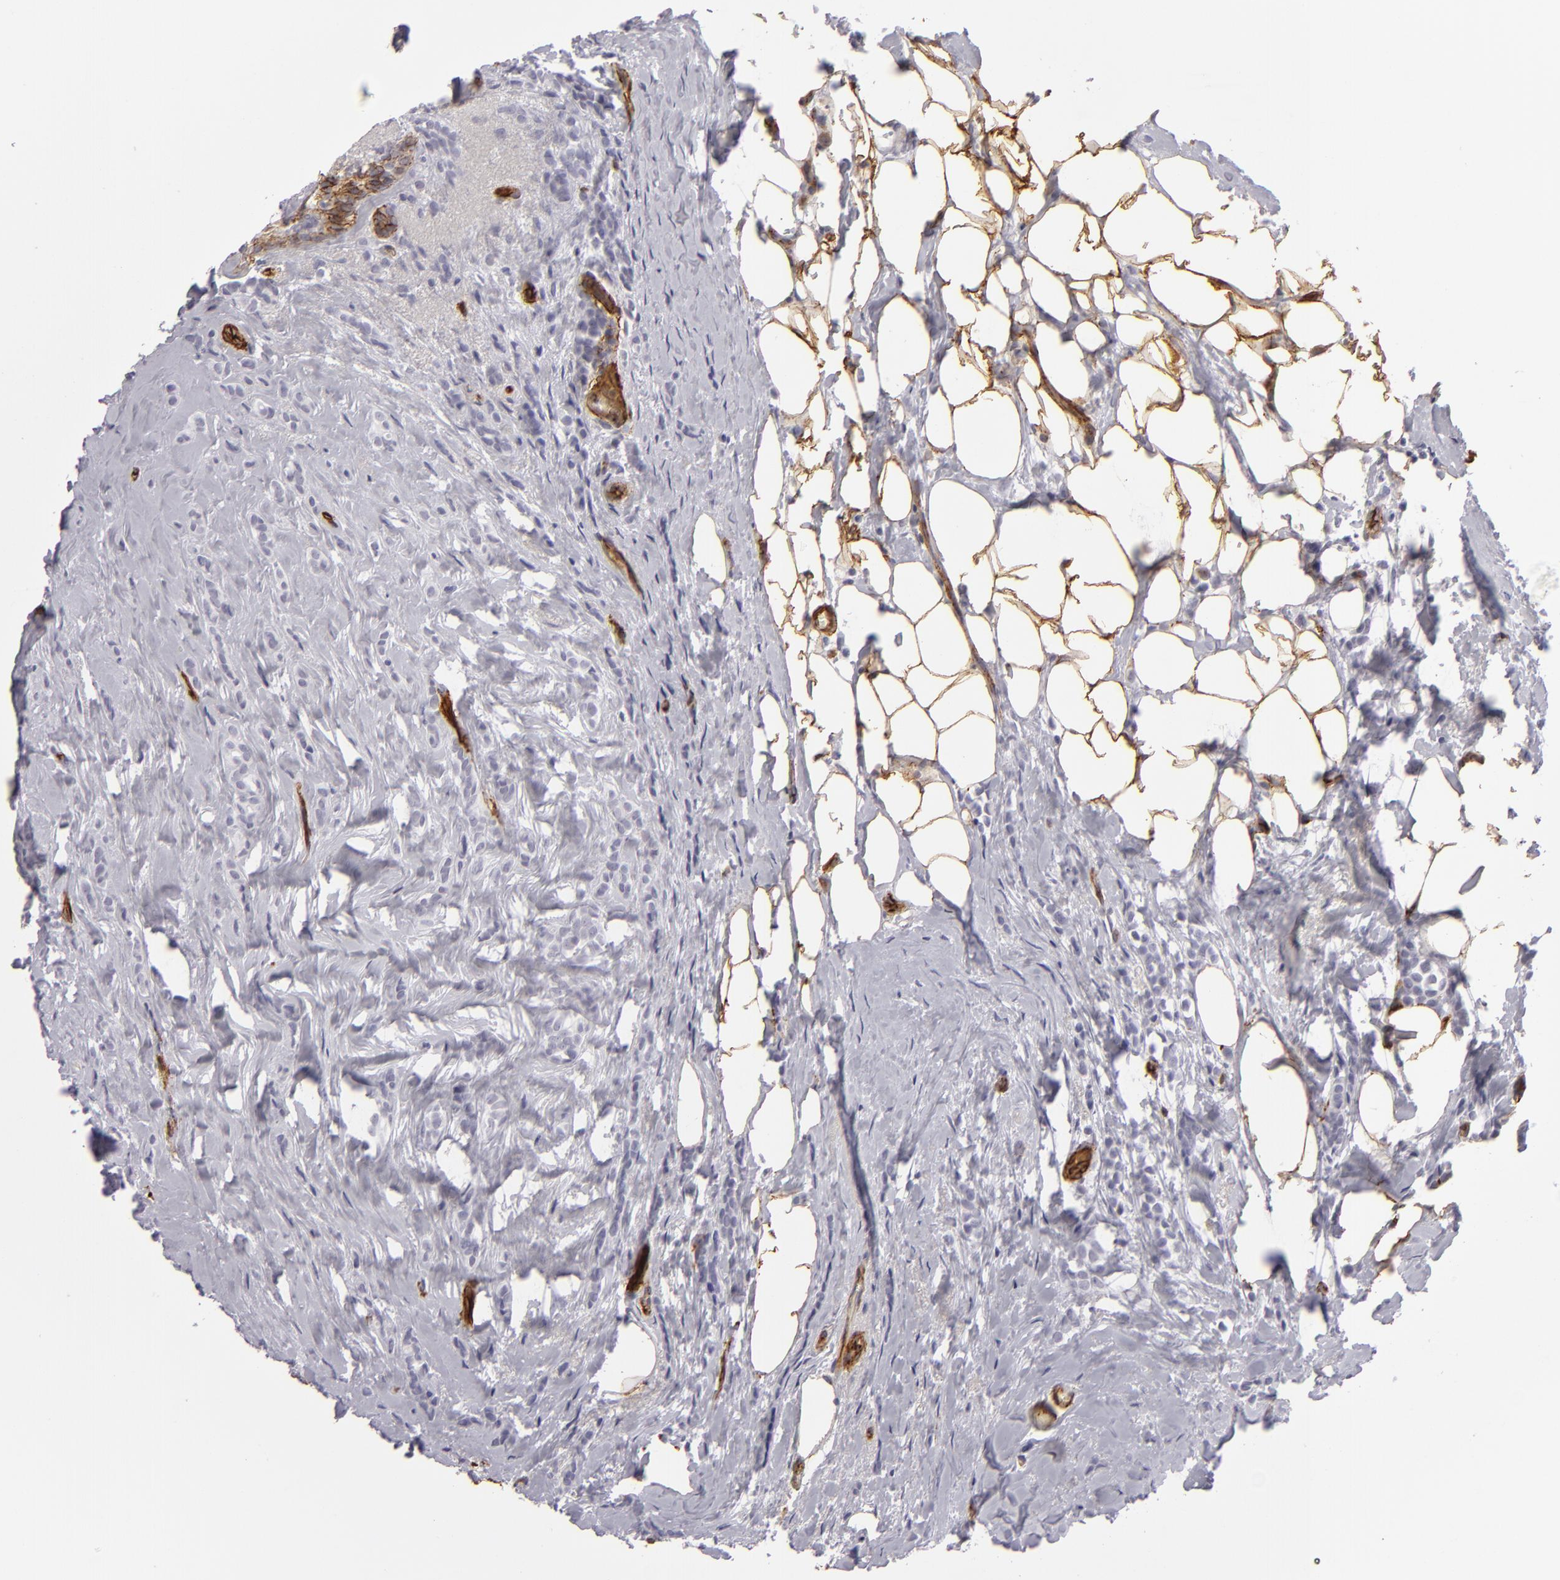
{"staining": {"intensity": "negative", "quantity": "none", "location": "none"}, "tissue": "breast cancer", "cell_type": "Tumor cells", "image_type": "cancer", "snomed": [{"axis": "morphology", "description": "Lobular carcinoma"}, {"axis": "topography", "description": "Breast"}], "caption": "Immunohistochemistry (IHC) image of neoplastic tissue: human lobular carcinoma (breast) stained with DAB (3,3'-diaminobenzidine) displays no significant protein staining in tumor cells.", "gene": "MCAM", "patient": {"sex": "female", "age": 56}}